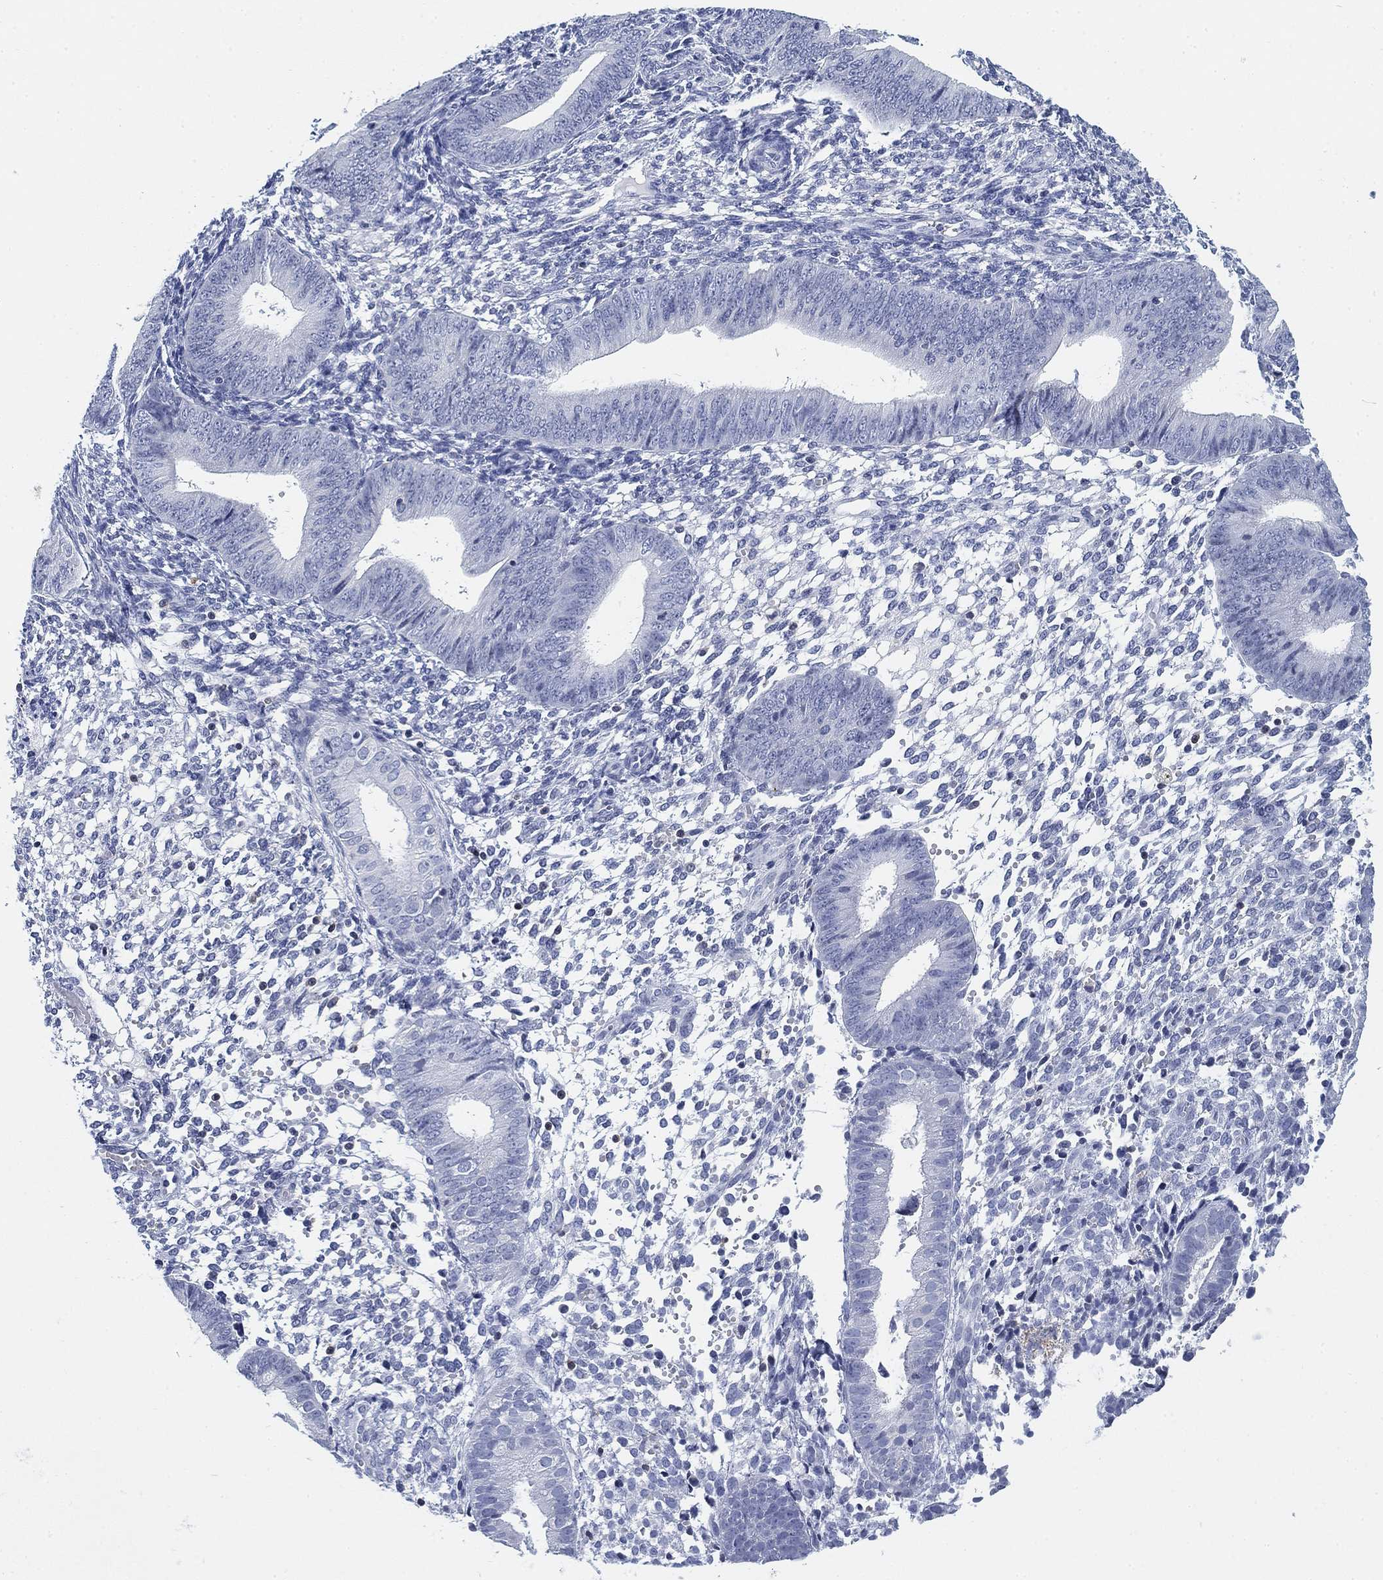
{"staining": {"intensity": "negative", "quantity": "none", "location": "none"}, "tissue": "endometrium", "cell_type": "Cells in endometrial stroma", "image_type": "normal", "snomed": [{"axis": "morphology", "description": "Normal tissue, NOS"}, {"axis": "topography", "description": "Endometrium"}], "caption": "The photomicrograph exhibits no staining of cells in endometrial stroma in benign endometrium. (DAB IHC visualized using brightfield microscopy, high magnification).", "gene": "FYB1", "patient": {"sex": "female", "age": 39}}